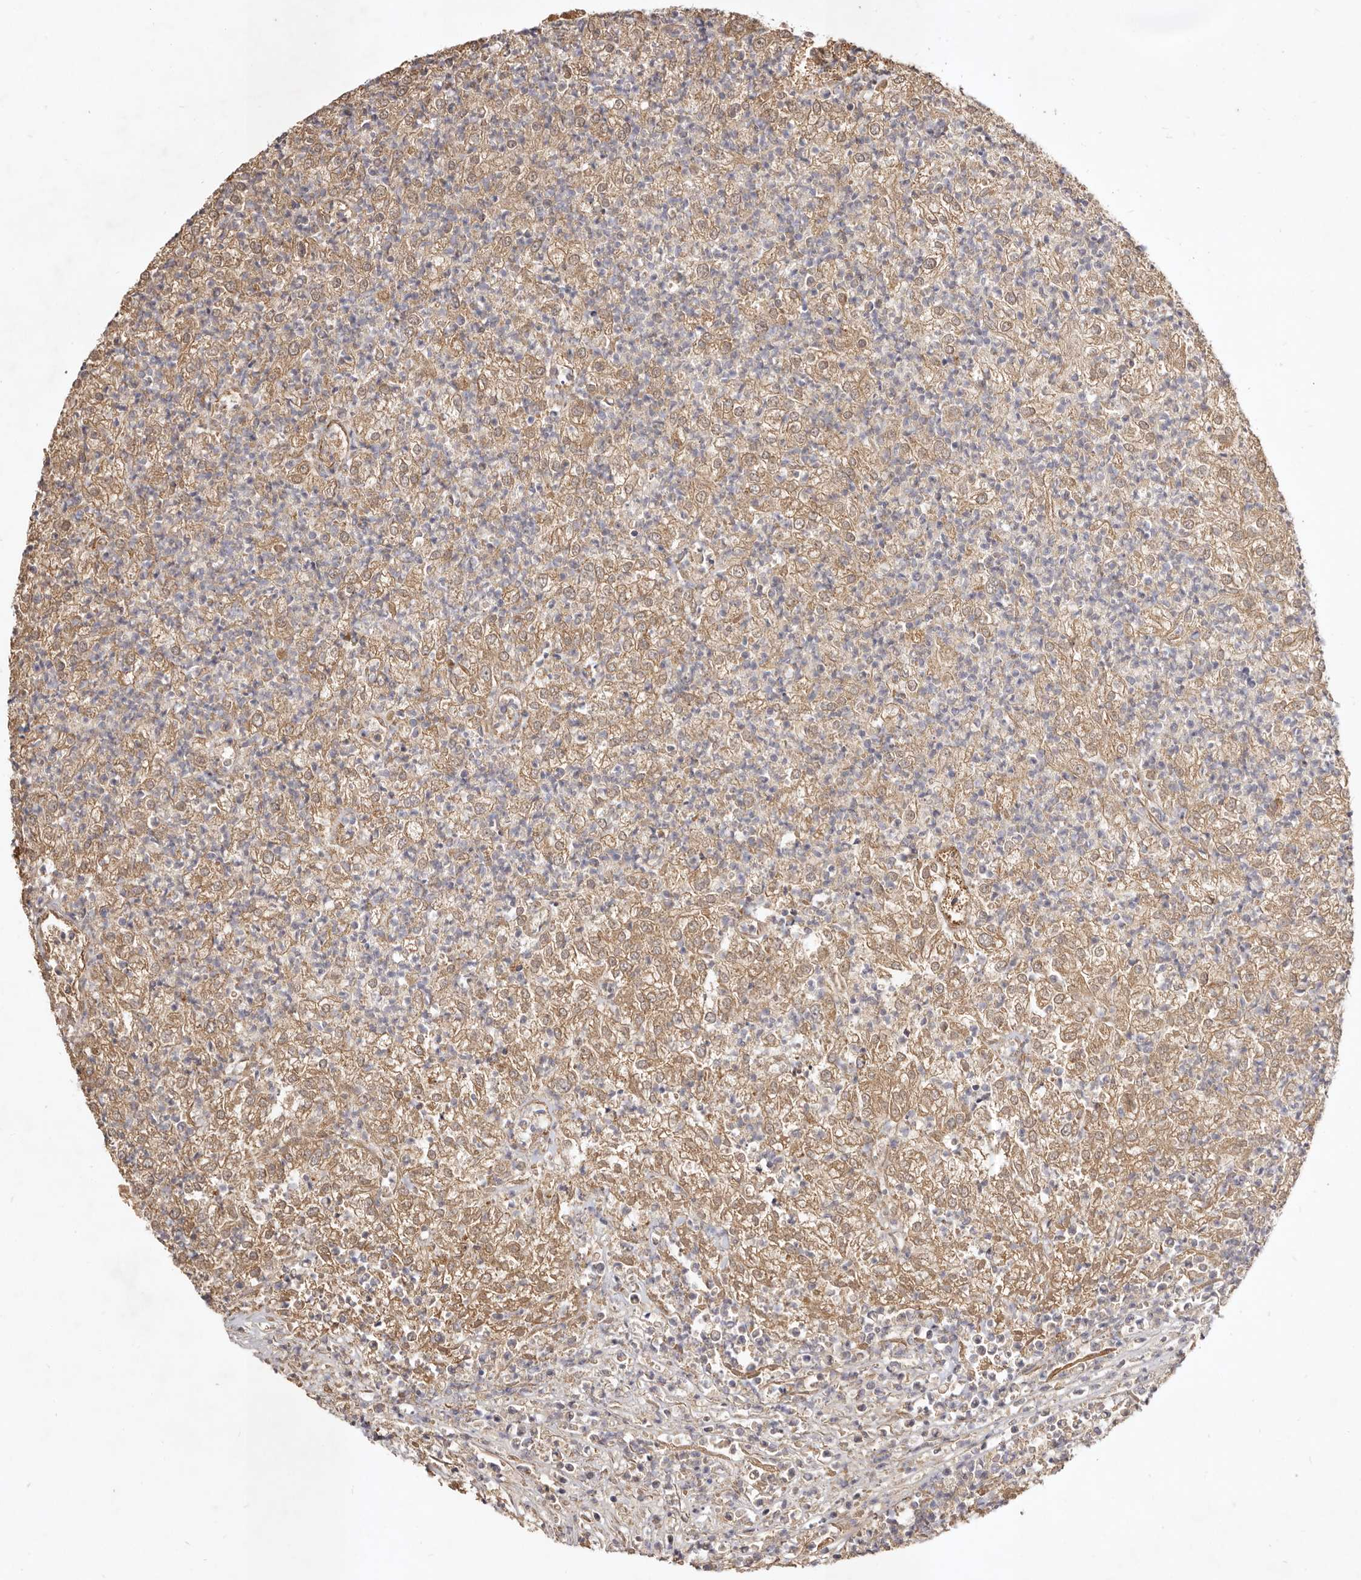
{"staining": {"intensity": "moderate", "quantity": ">75%", "location": "cytoplasmic/membranous"}, "tissue": "renal cancer", "cell_type": "Tumor cells", "image_type": "cancer", "snomed": [{"axis": "morphology", "description": "Adenocarcinoma, NOS"}, {"axis": "topography", "description": "Kidney"}], "caption": "Moderate cytoplasmic/membranous staining is seen in about >75% of tumor cells in renal adenocarcinoma.", "gene": "ADAMTS9", "patient": {"sex": "female", "age": 54}}